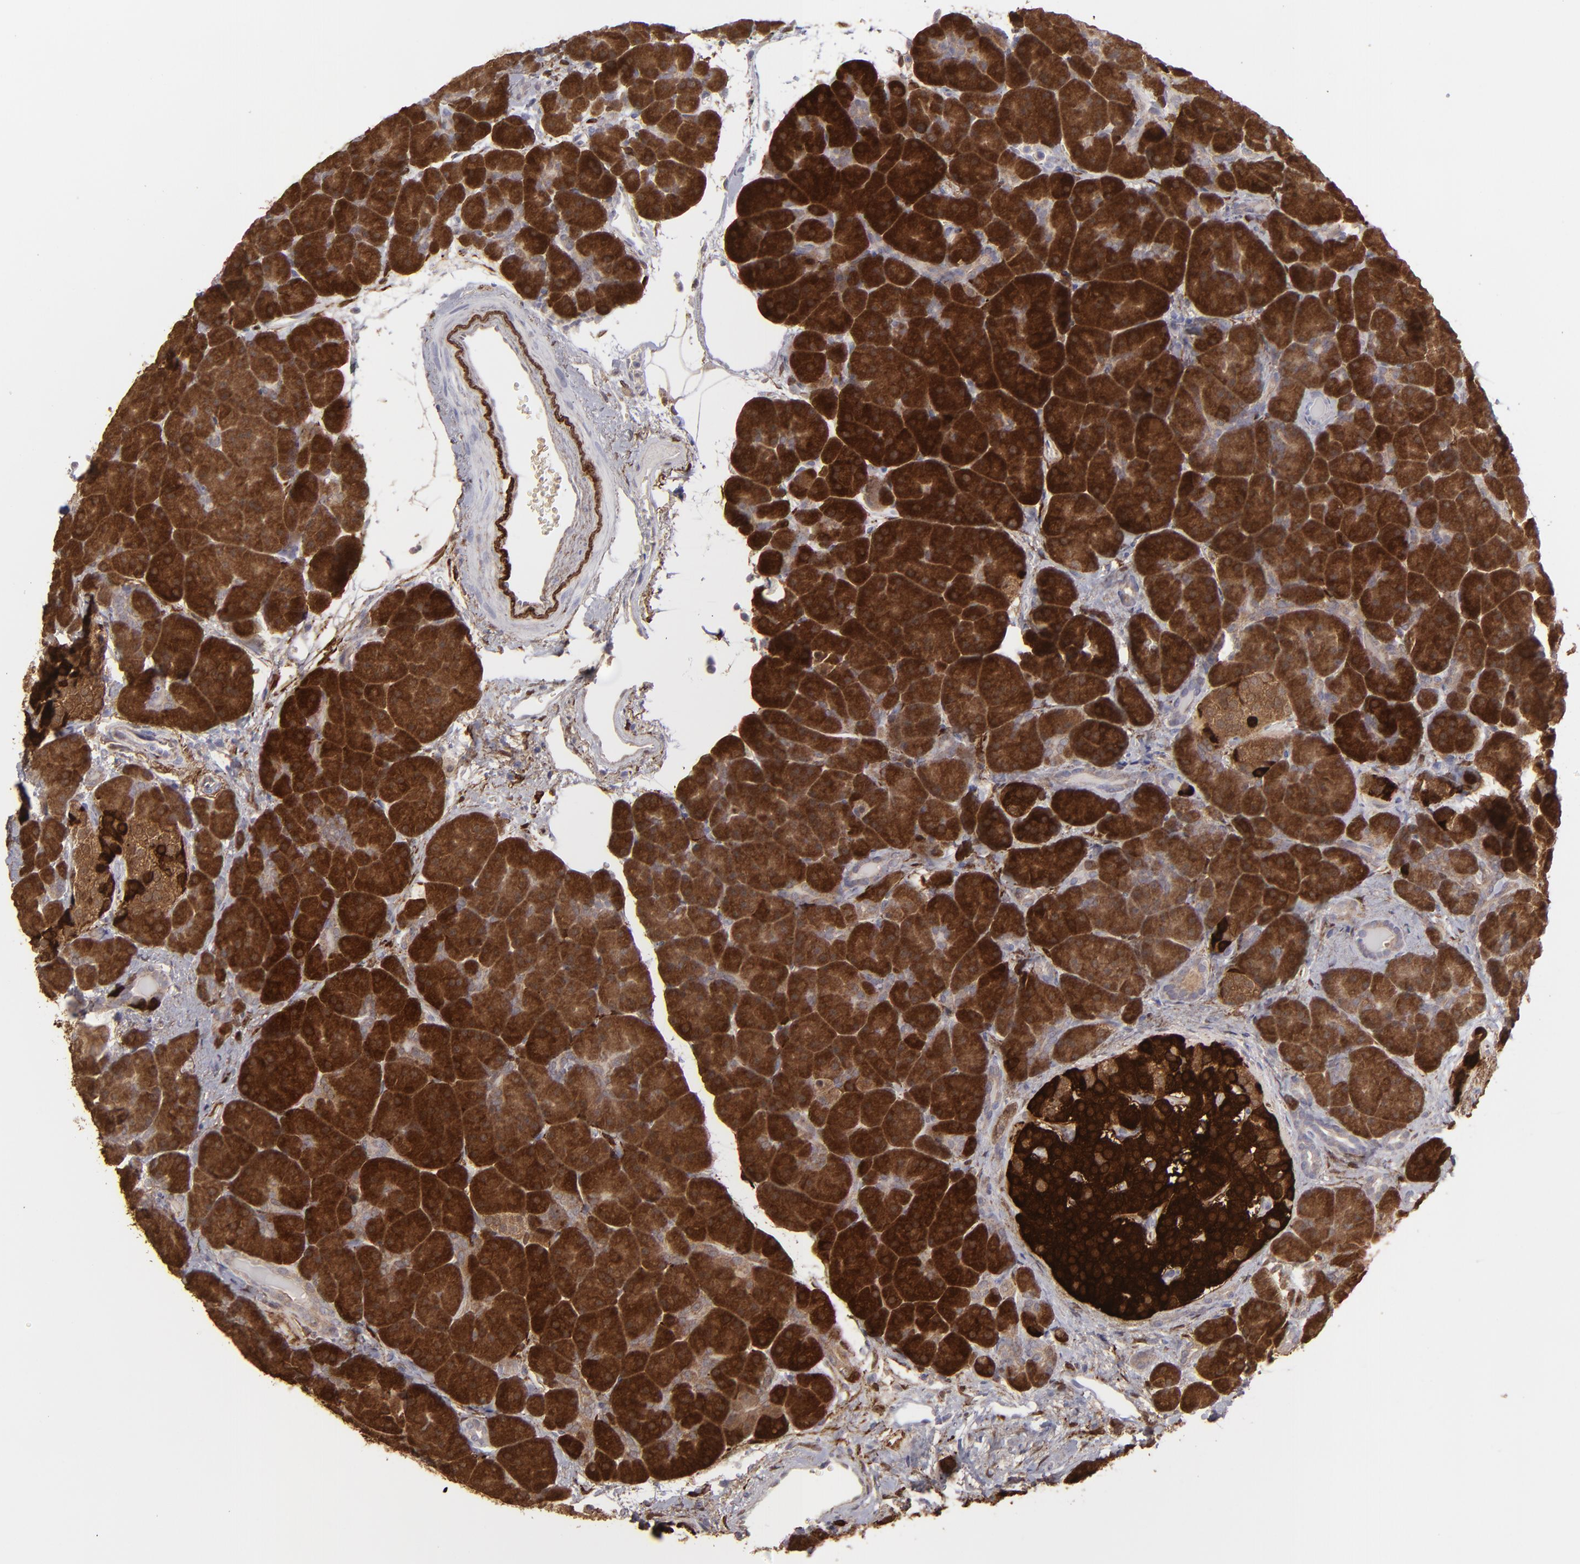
{"staining": {"intensity": "strong", "quantity": ">75%", "location": "cytoplasmic/membranous,nuclear"}, "tissue": "pancreas", "cell_type": "Exocrine glandular cells", "image_type": "normal", "snomed": [{"axis": "morphology", "description": "Normal tissue, NOS"}, {"axis": "topography", "description": "Pancreas"}], "caption": "Strong cytoplasmic/membranous,nuclear positivity for a protein is seen in about >75% of exocrine glandular cells of unremarkable pancreas using immunohistochemistry.", "gene": "SEMA3G", "patient": {"sex": "male", "age": 66}}